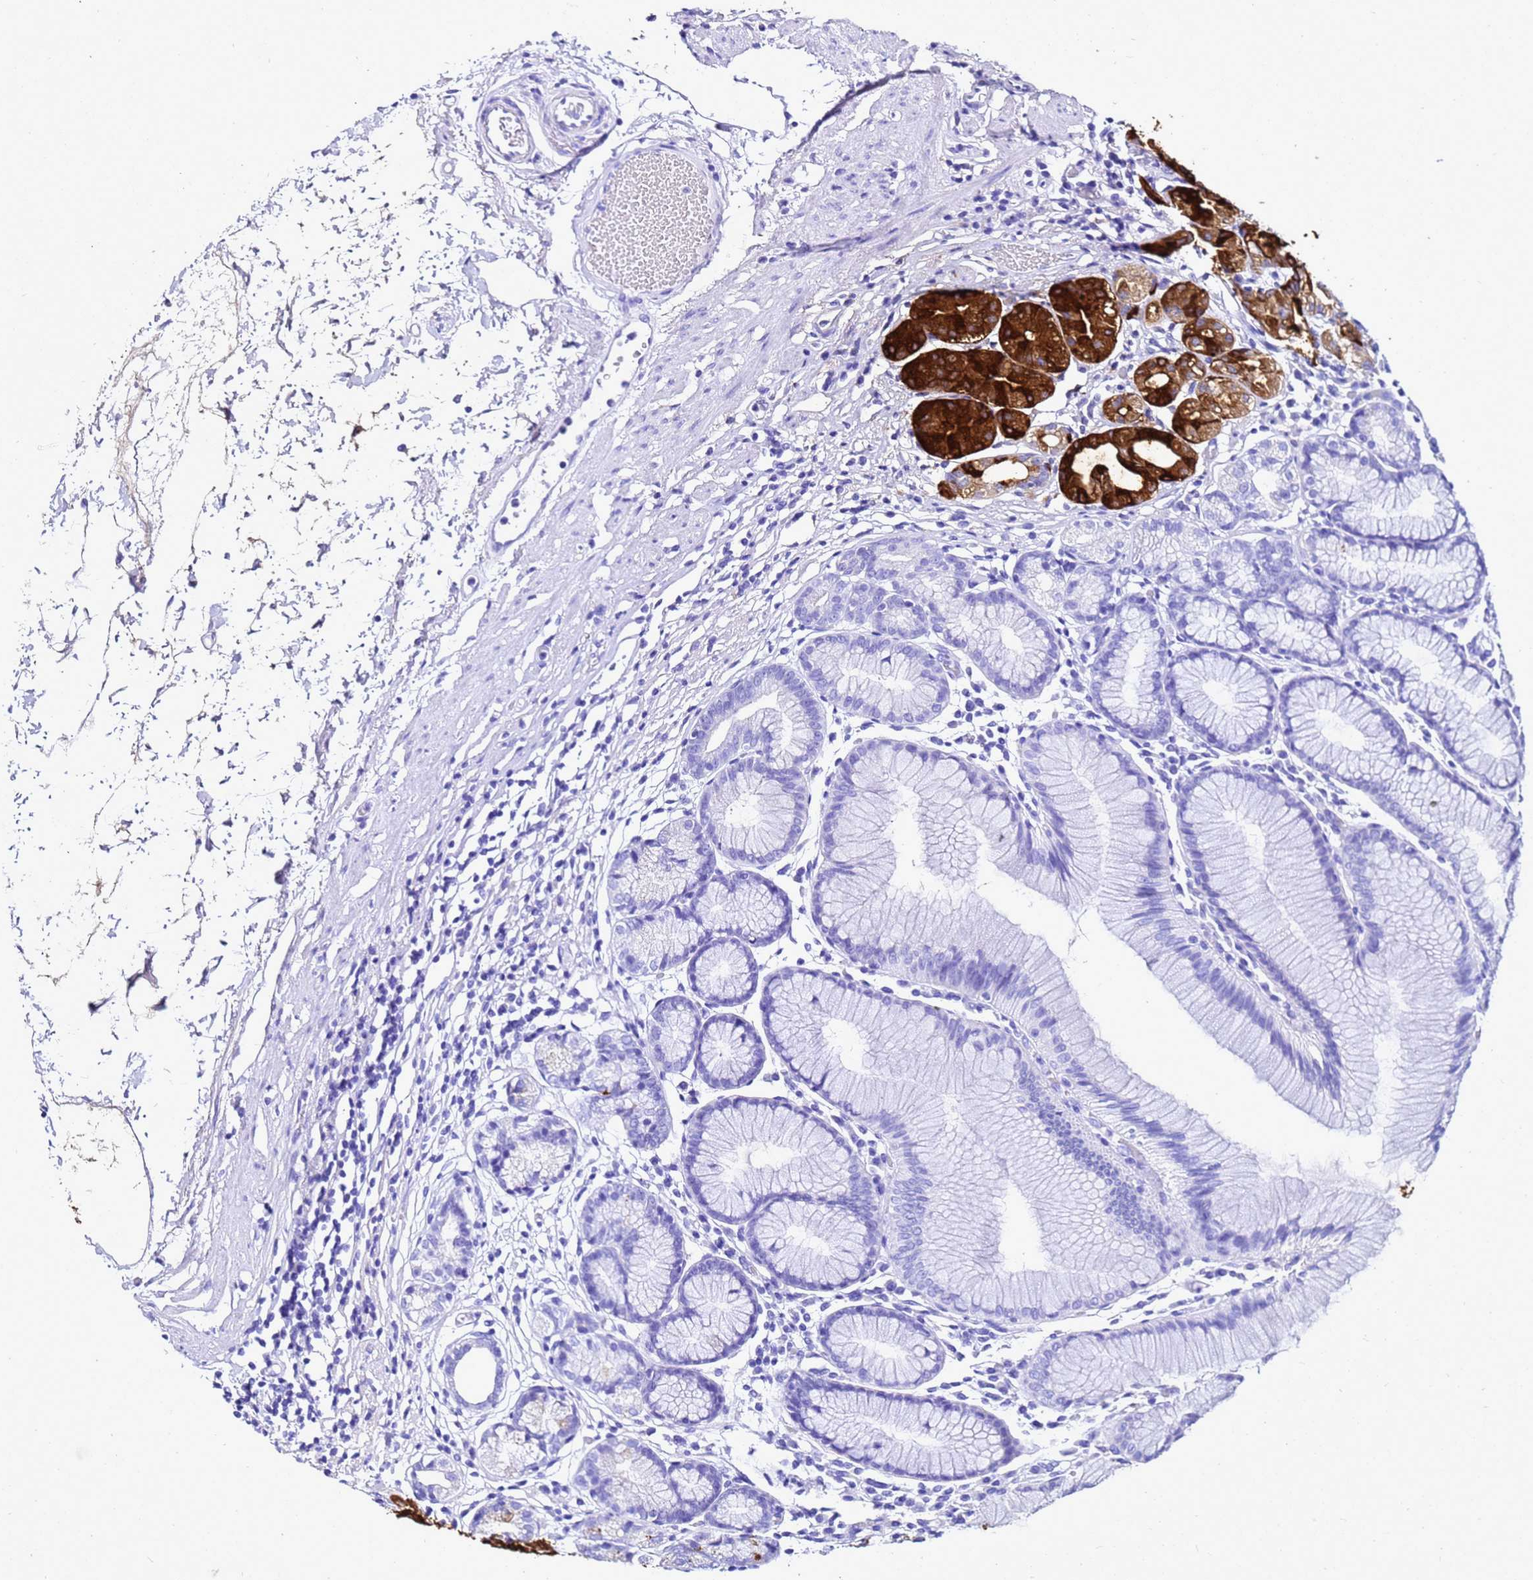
{"staining": {"intensity": "strong", "quantity": "25%-75%", "location": "cytoplasmic/membranous"}, "tissue": "stomach", "cell_type": "Glandular cells", "image_type": "normal", "snomed": [{"axis": "morphology", "description": "Normal tissue, NOS"}, {"axis": "topography", "description": "Stomach"}], "caption": "Protein staining displays strong cytoplasmic/membranous positivity in about 25%-75% of glandular cells in normal stomach. Nuclei are stained in blue.", "gene": "LIPF", "patient": {"sex": "female", "age": 57}}